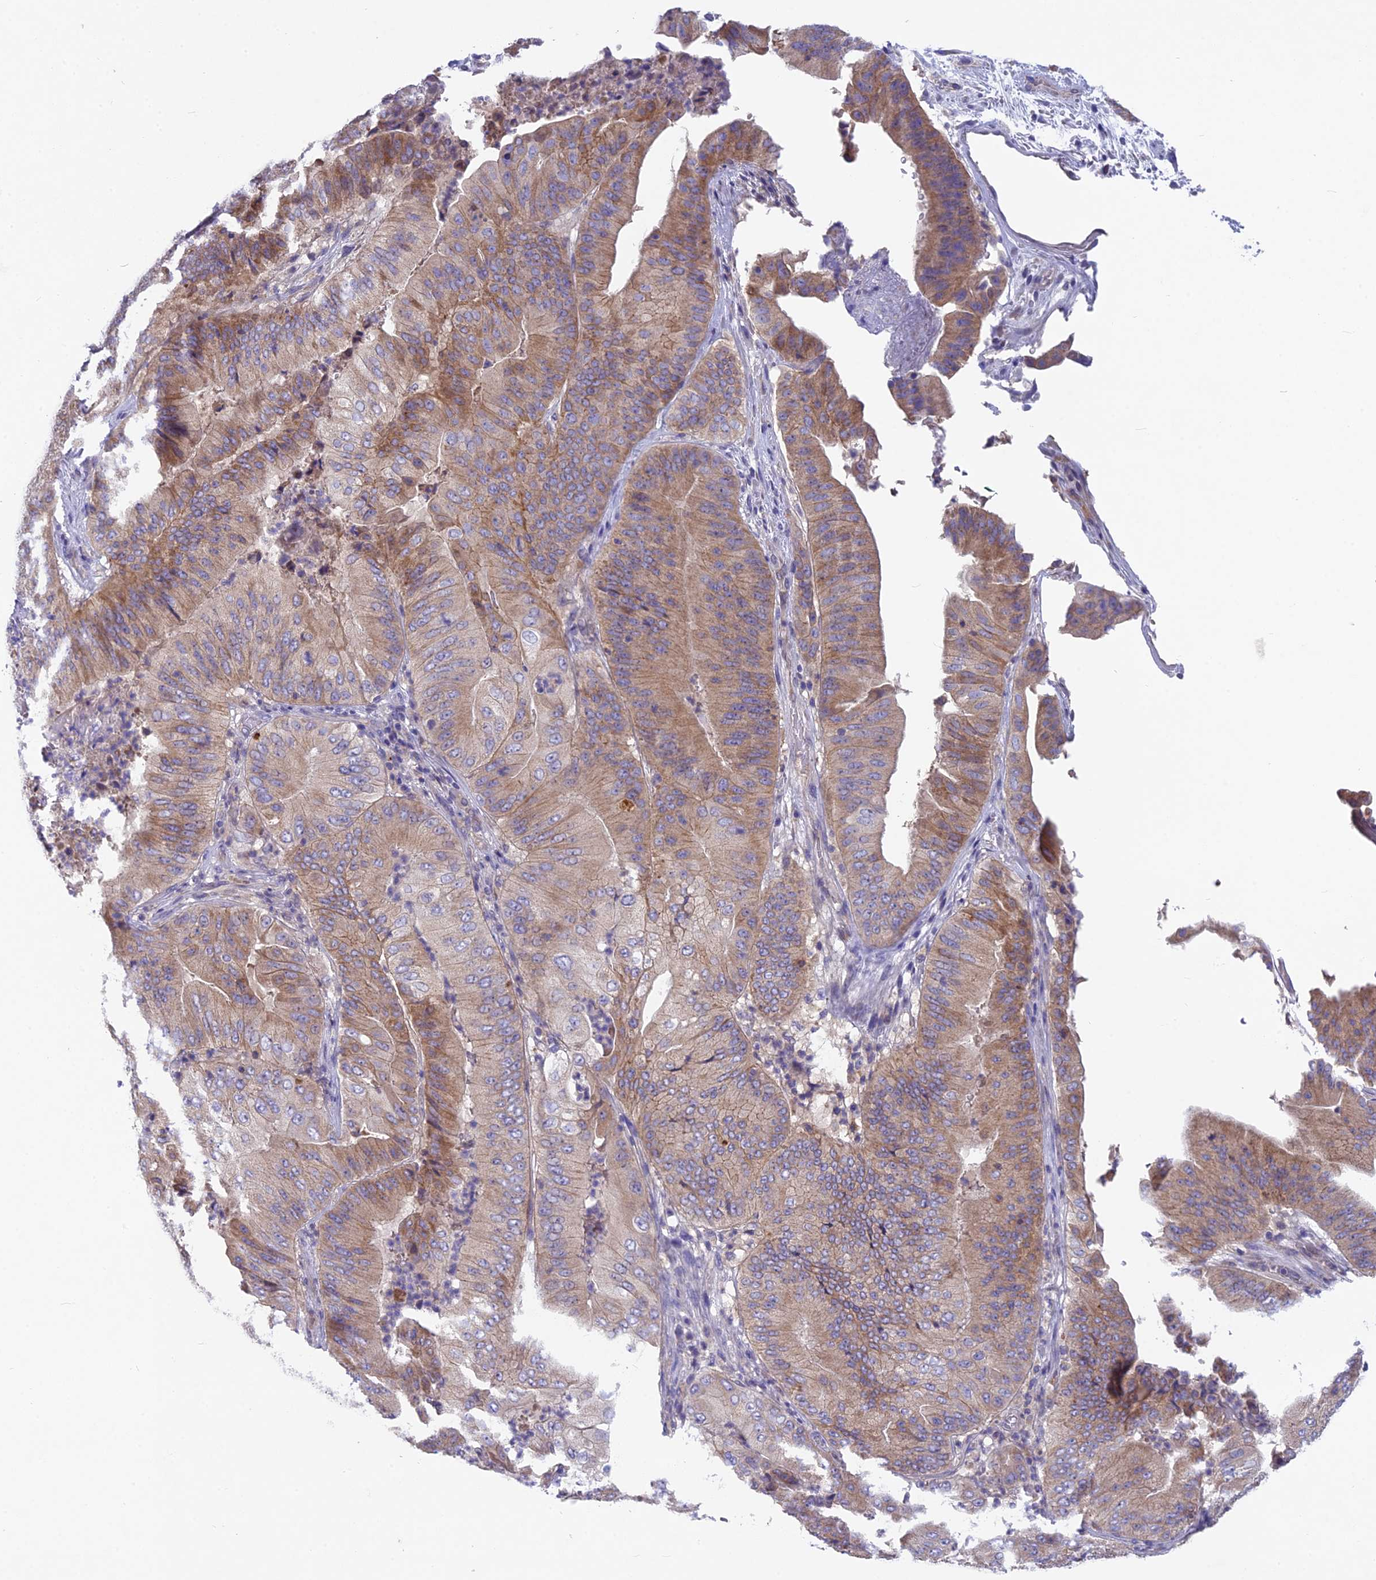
{"staining": {"intensity": "moderate", "quantity": ">75%", "location": "cytoplasmic/membranous"}, "tissue": "pancreatic cancer", "cell_type": "Tumor cells", "image_type": "cancer", "snomed": [{"axis": "morphology", "description": "Adenocarcinoma, NOS"}, {"axis": "topography", "description": "Pancreas"}], "caption": "Pancreatic cancer stained with IHC displays moderate cytoplasmic/membranous staining in approximately >75% of tumor cells.", "gene": "PZP", "patient": {"sex": "female", "age": 77}}